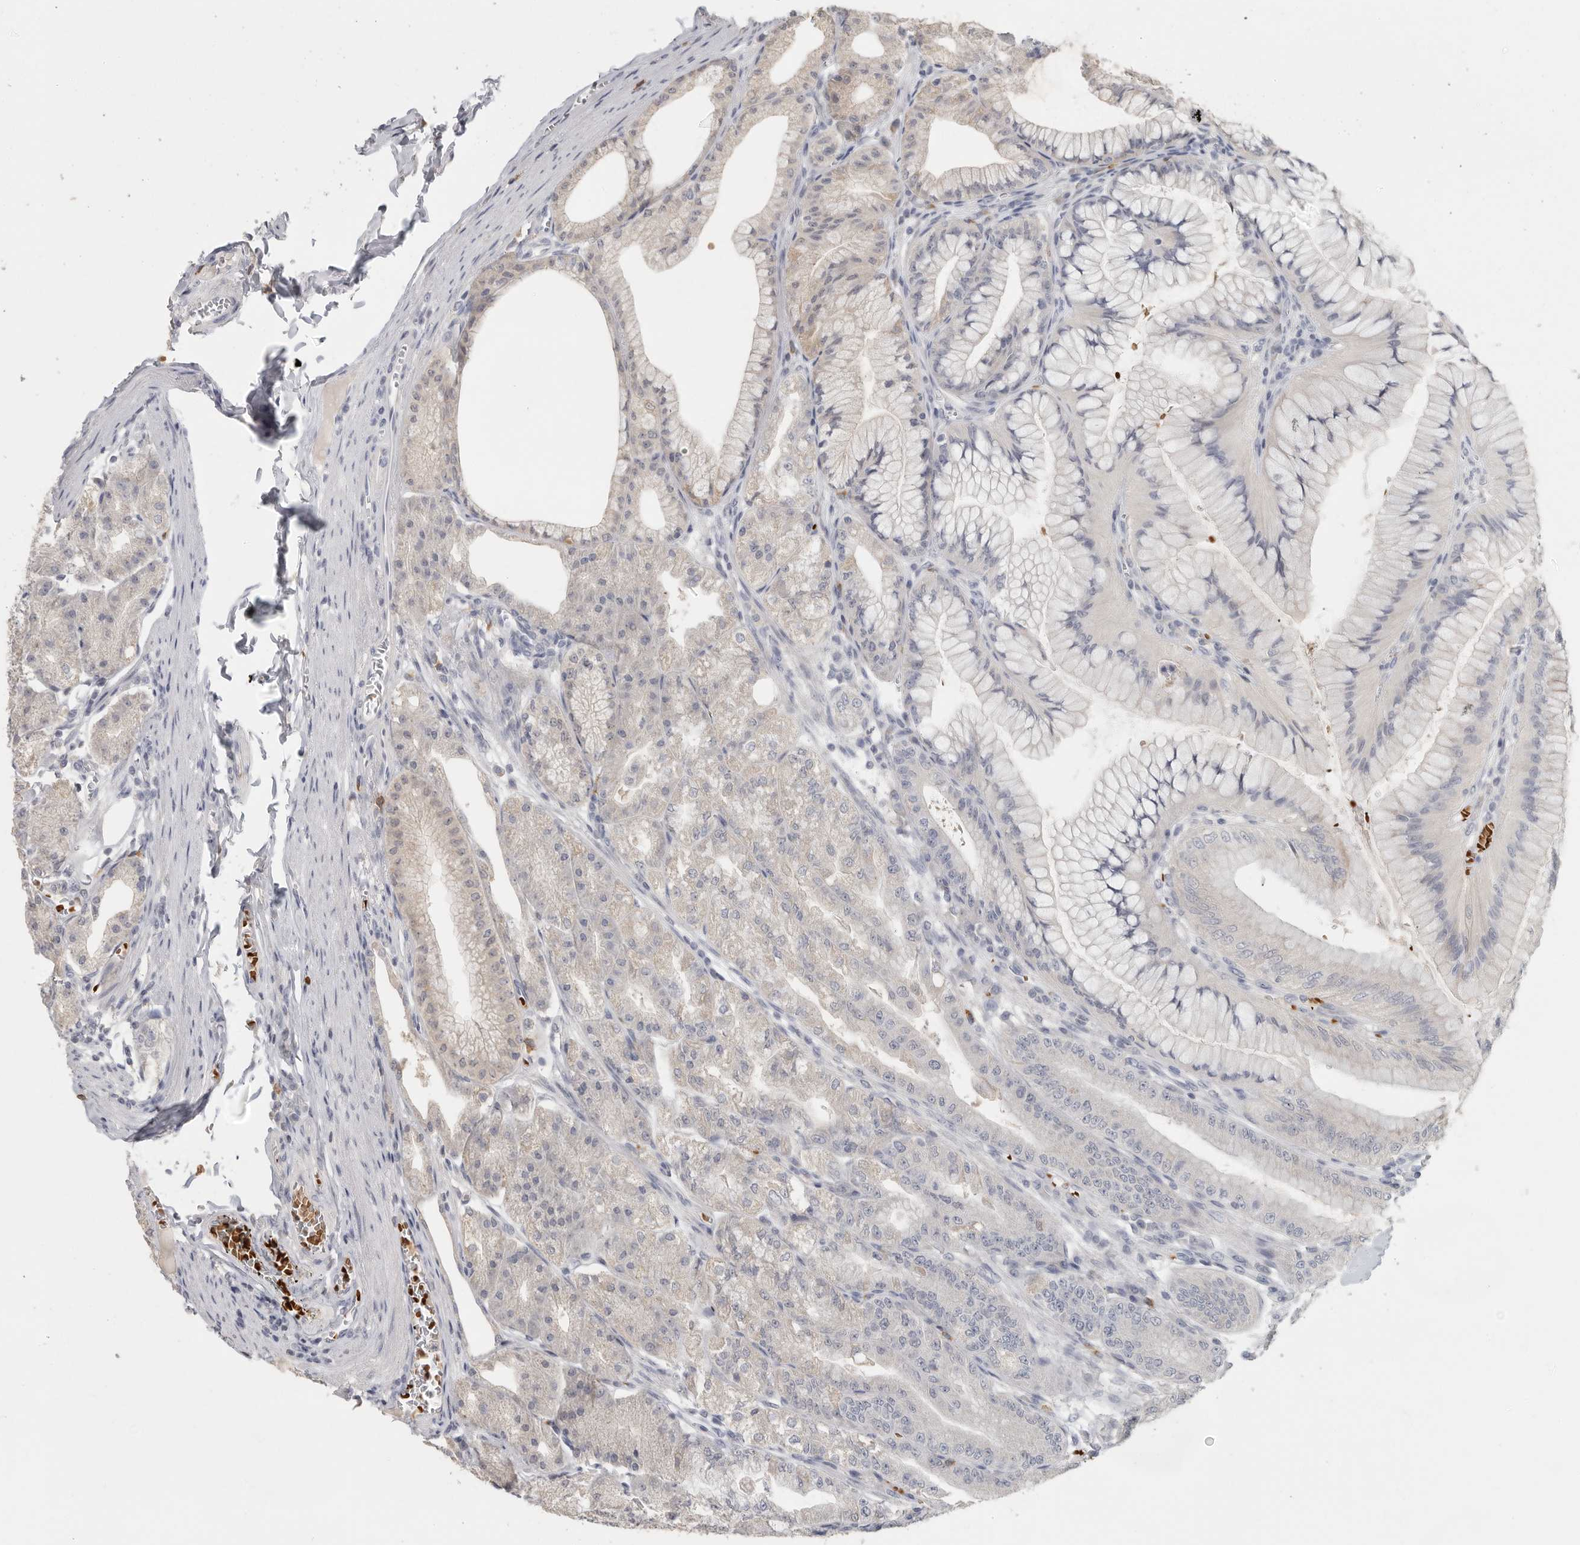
{"staining": {"intensity": "negative", "quantity": "none", "location": "none"}, "tissue": "stomach", "cell_type": "Glandular cells", "image_type": "normal", "snomed": [{"axis": "morphology", "description": "Normal tissue, NOS"}, {"axis": "topography", "description": "Stomach, lower"}], "caption": "A photomicrograph of human stomach is negative for staining in glandular cells.", "gene": "DNAJC11", "patient": {"sex": "male", "age": 71}}